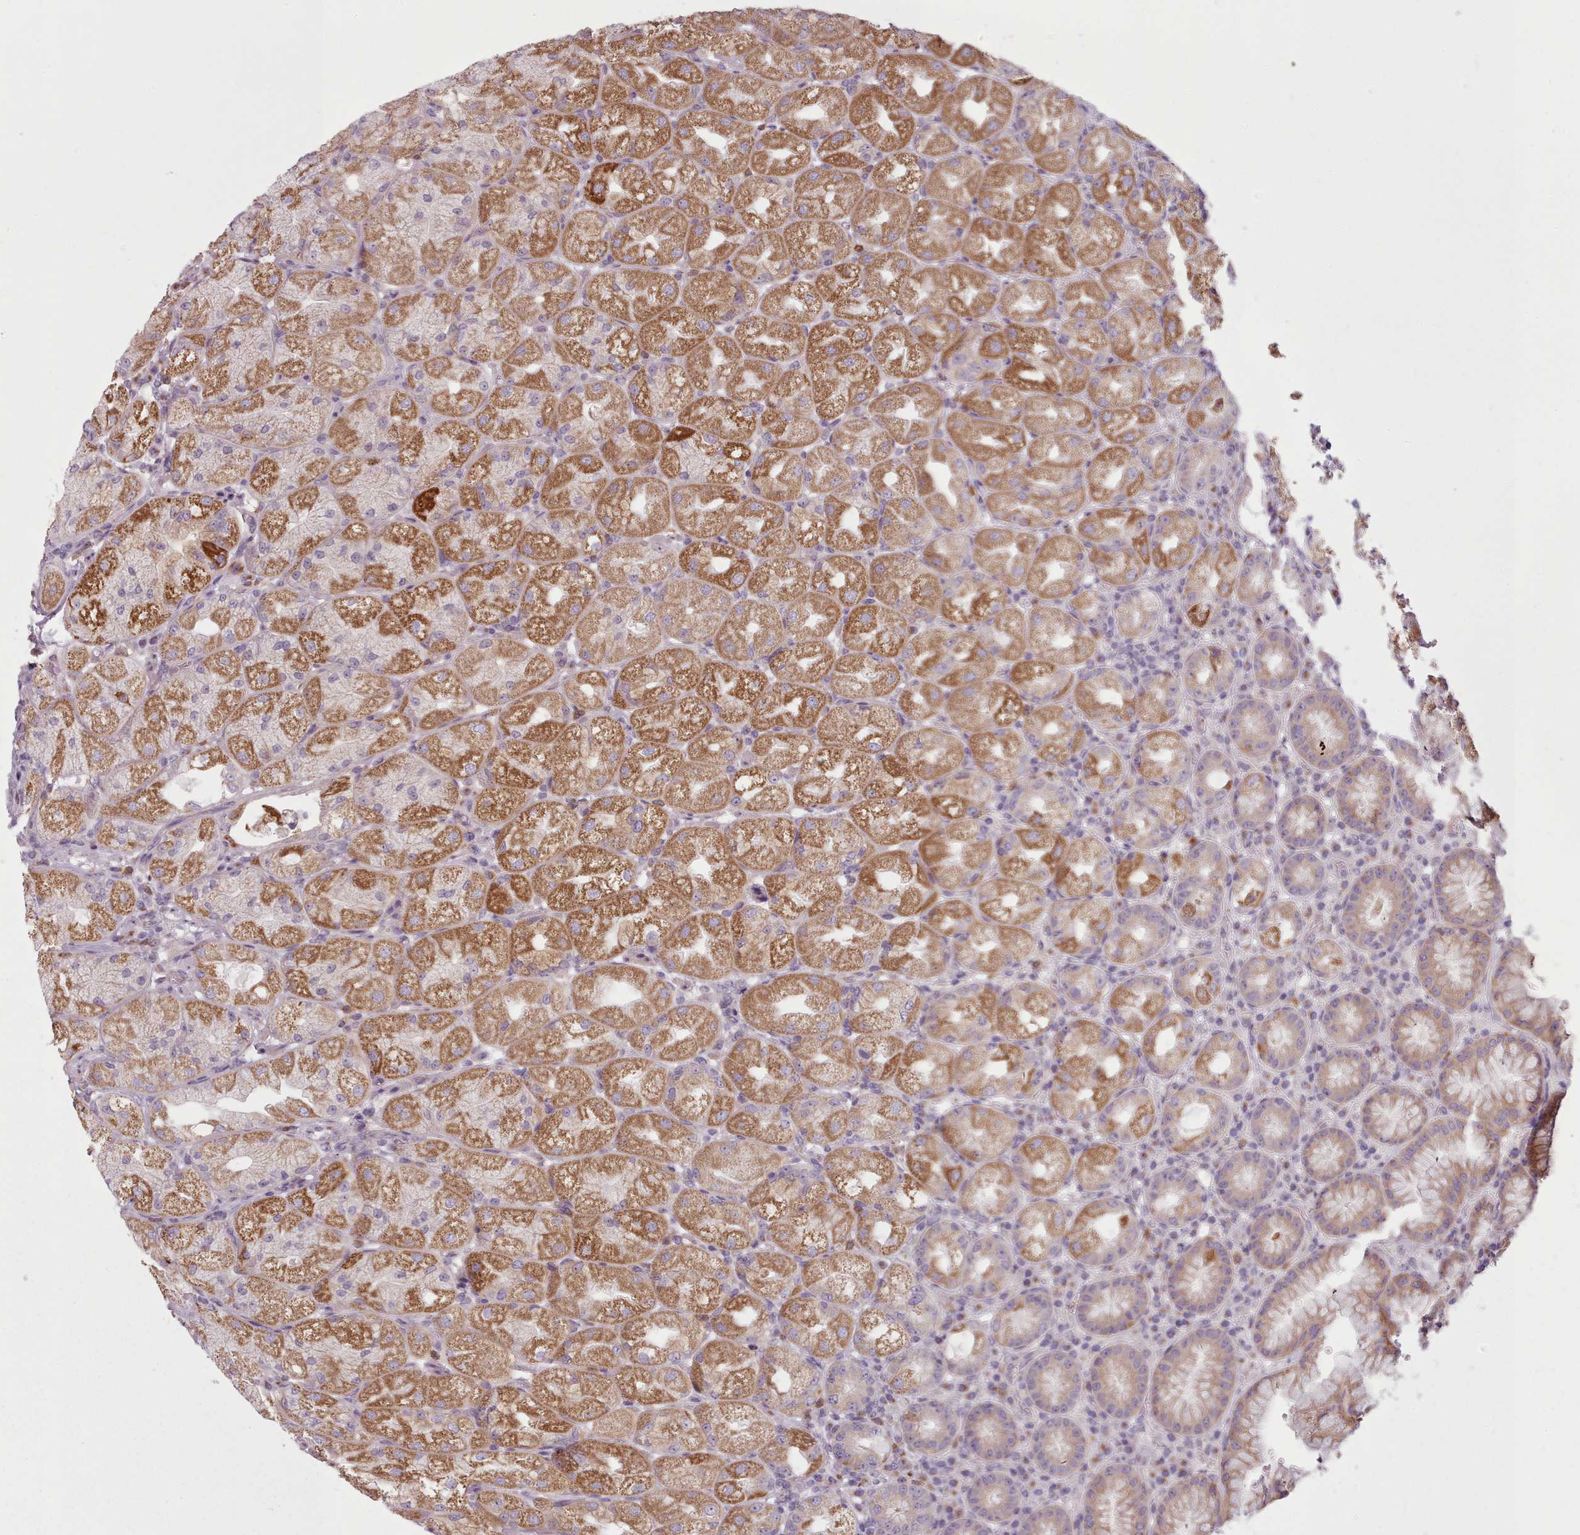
{"staining": {"intensity": "moderate", "quantity": ">75%", "location": "cytoplasmic/membranous"}, "tissue": "stomach", "cell_type": "Glandular cells", "image_type": "normal", "snomed": [{"axis": "morphology", "description": "Normal tissue, NOS"}, {"axis": "topography", "description": "Stomach, upper"}], "caption": "Protein analysis of benign stomach shows moderate cytoplasmic/membranous staining in approximately >75% of glandular cells.", "gene": "LAPTM5", "patient": {"sex": "male", "age": 52}}